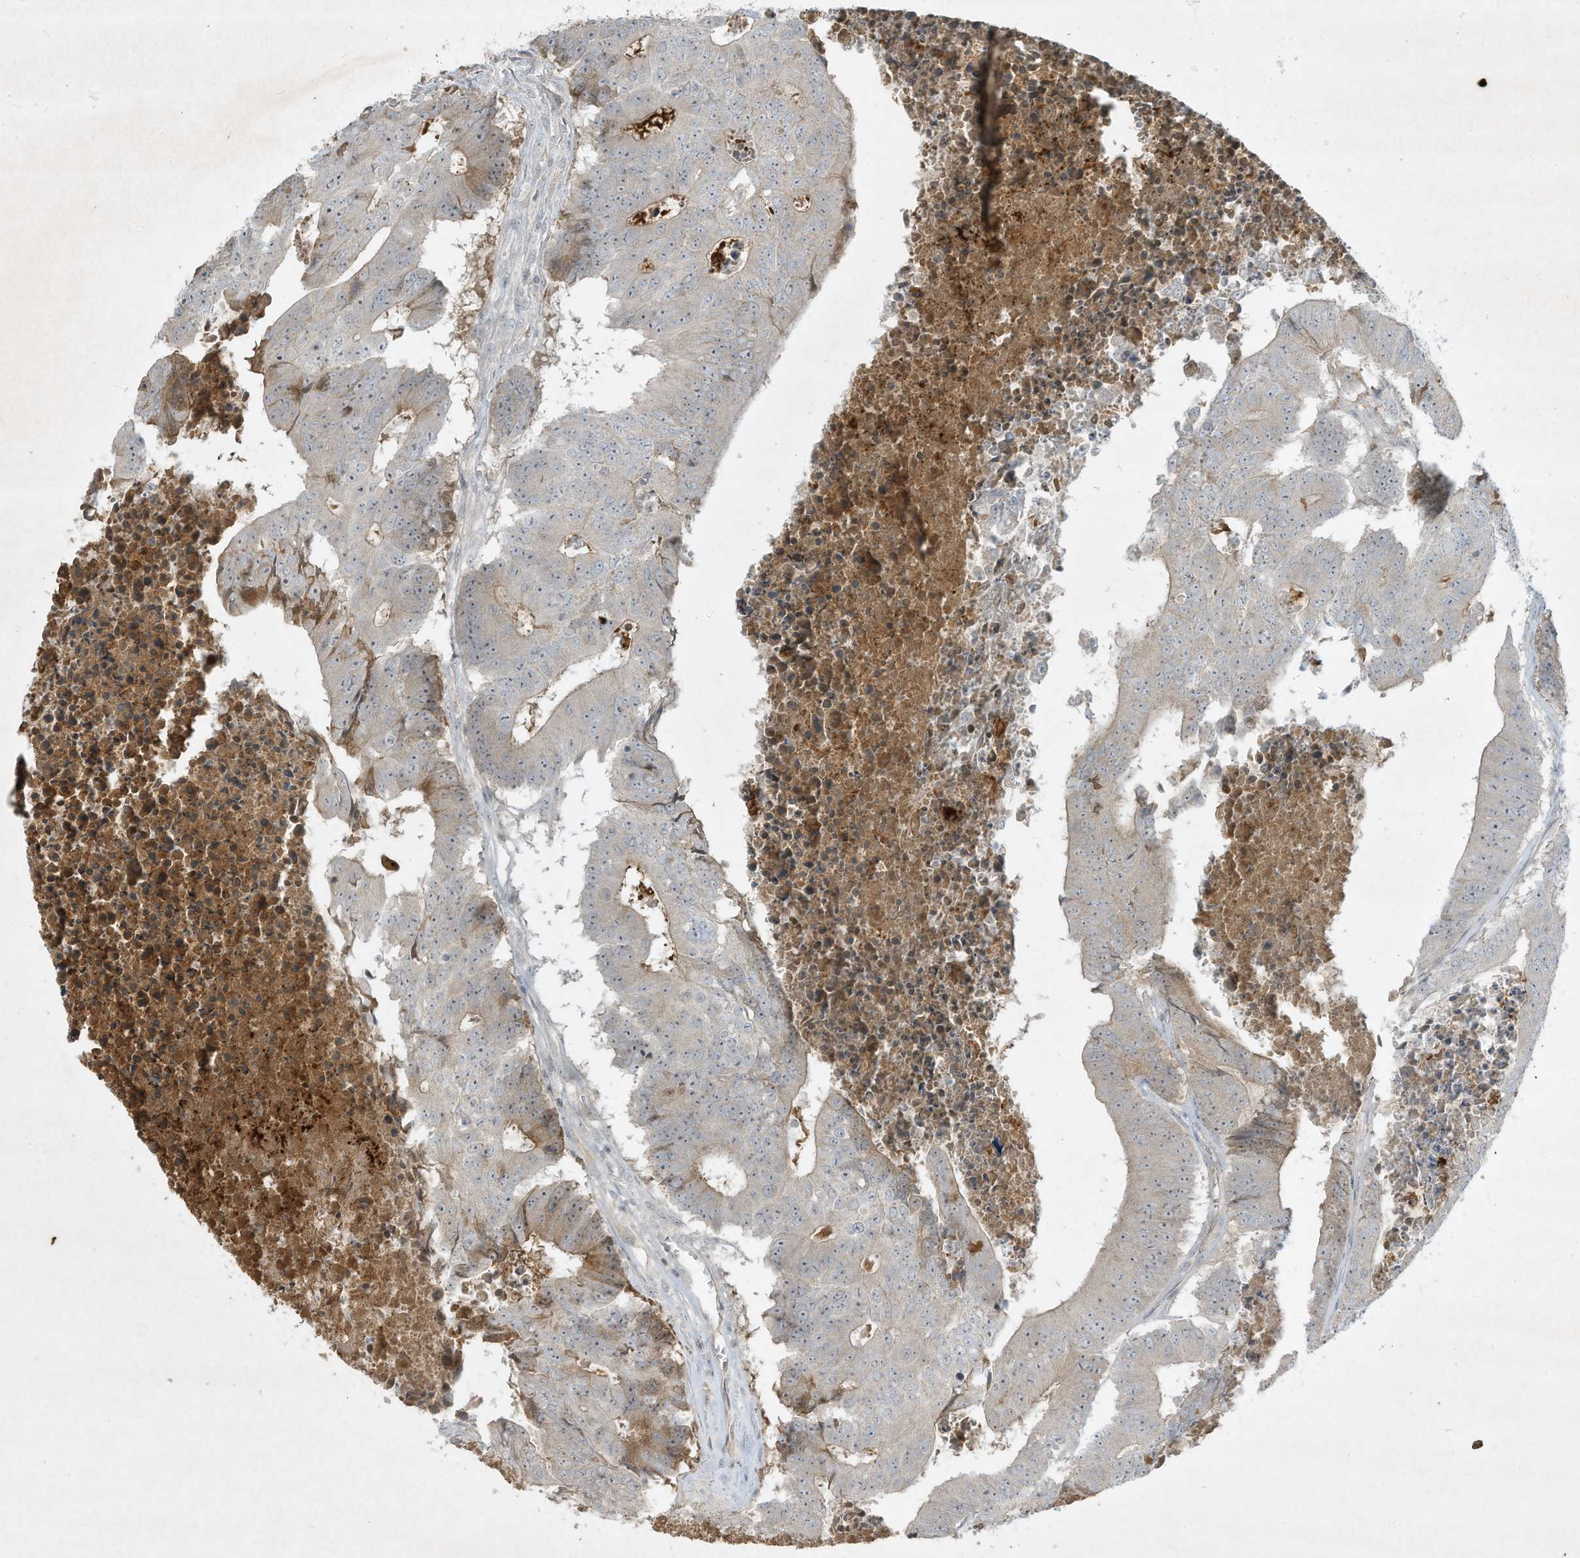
{"staining": {"intensity": "negative", "quantity": "none", "location": "none"}, "tissue": "colorectal cancer", "cell_type": "Tumor cells", "image_type": "cancer", "snomed": [{"axis": "morphology", "description": "Adenocarcinoma, NOS"}, {"axis": "topography", "description": "Colon"}], "caption": "DAB (3,3'-diaminobenzidine) immunohistochemical staining of colorectal adenocarcinoma exhibits no significant positivity in tumor cells.", "gene": "FETUB", "patient": {"sex": "male", "age": 87}}